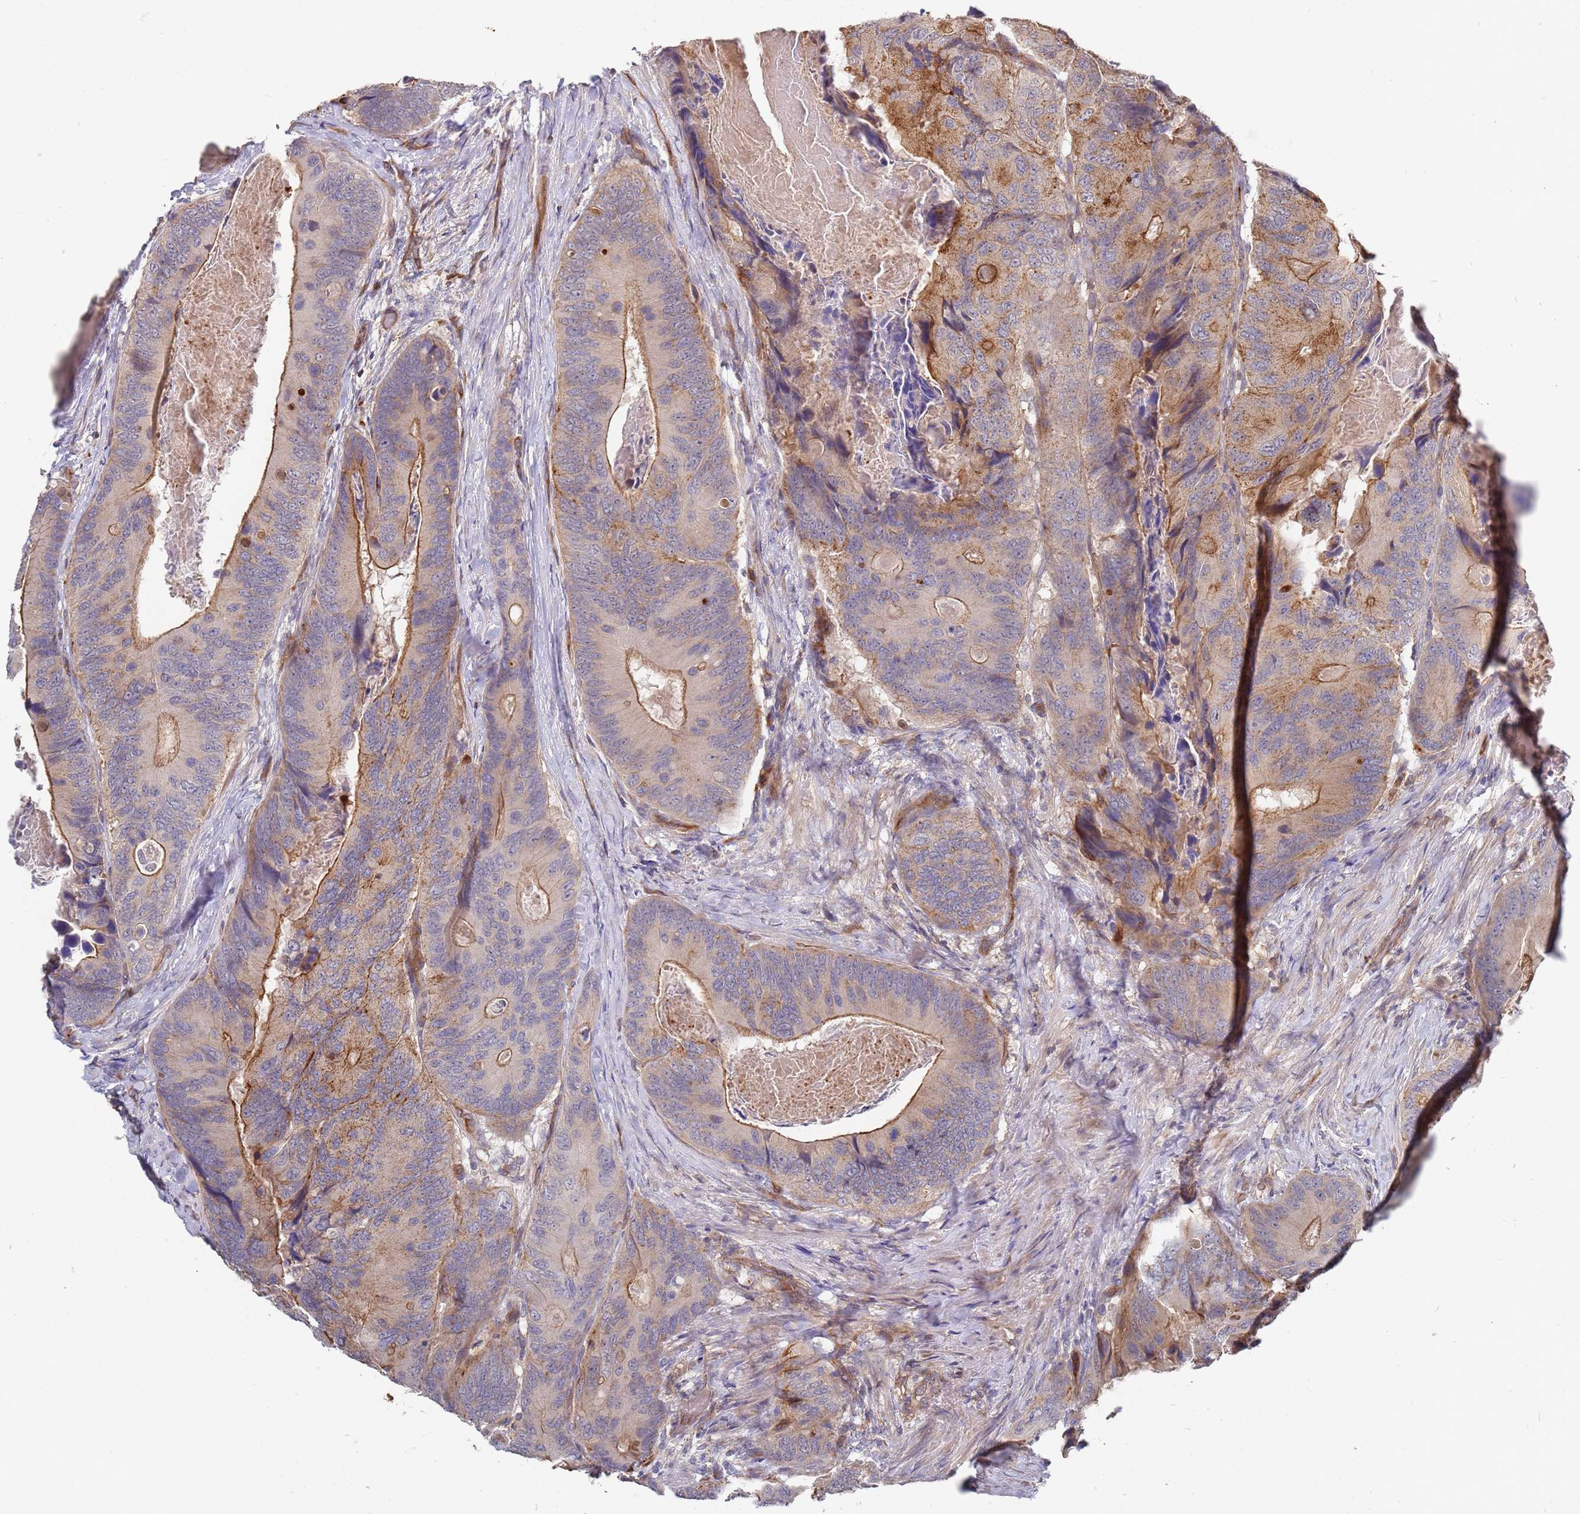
{"staining": {"intensity": "moderate", "quantity": "25%-75%", "location": "cytoplasmic/membranous"}, "tissue": "colorectal cancer", "cell_type": "Tumor cells", "image_type": "cancer", "snomed": [{"axis": "morphology", "description": "Adenocarcinoma, NOS"}, {"axis": "topography", "description": "Colon"}], "caption": "IHC histopathology image of colorectal cancer (adenocarcinoma) stained for a protein (brown), which exhibits medium levels of moderate cytoplasmic/membranous expression in approximately 25%-75% of tumor cells.", "gene": "ABCB6", "patient": {"sex": "male", "age": 84}}